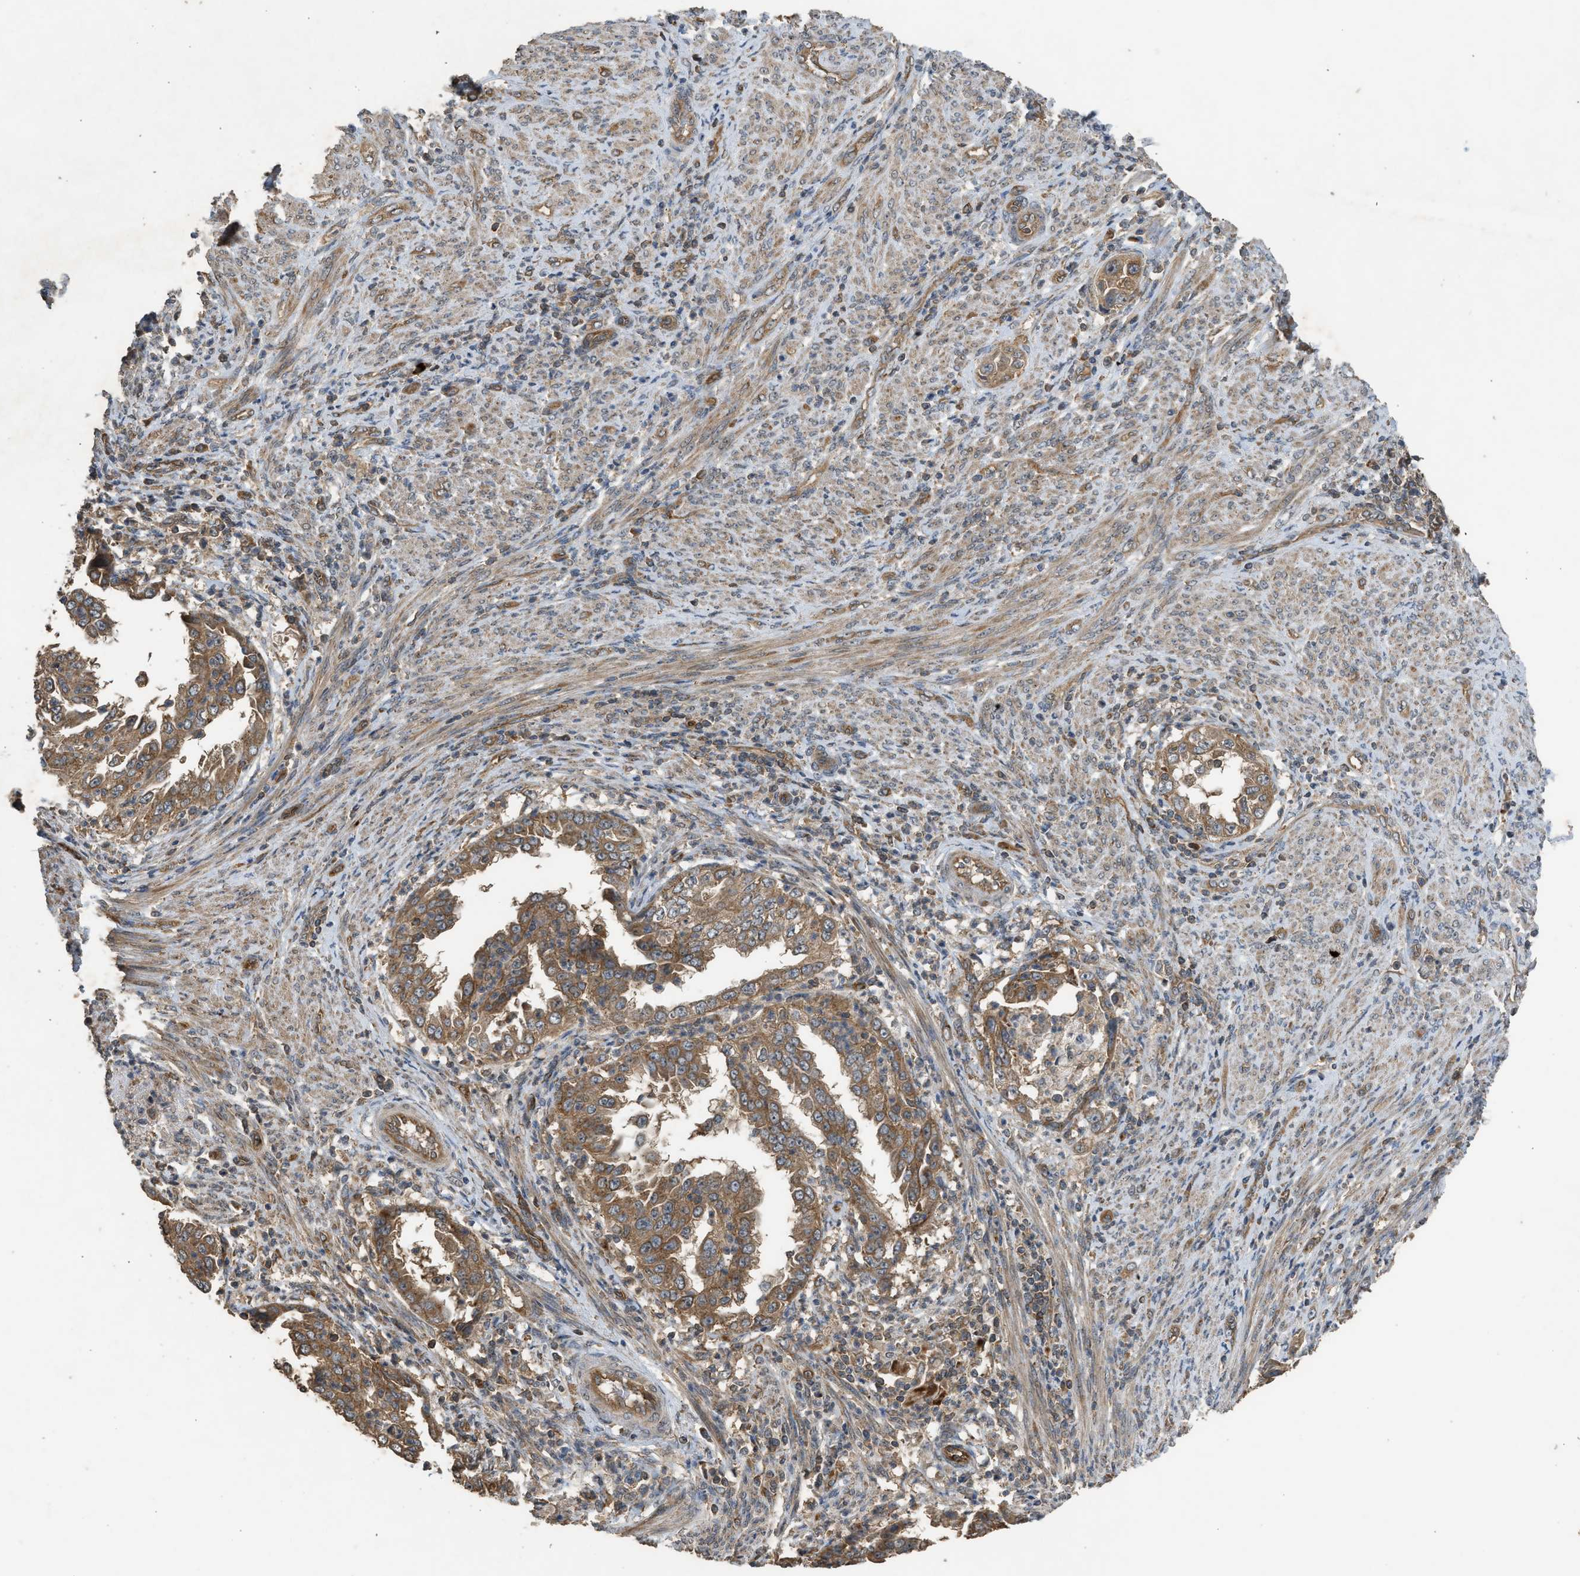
{"staining": {"intensity": "moderate", "quantity": ">75%", "location": "cytoplasmic/membranous"}, "tissue": "endometrial cancer", "cell_type": "Tumor cells", "image_type": "cancer", "snomed": [{"axis": "morphology", "description": "Adenocarcinoma, NOS"}, {"axis": "topography", "description": "Endometrium"}], "caption": "Adenocarcinoma (endometrial) tissue exhibits moderate cytoplasmic/membranous expression in about >75% of tumor cells", "gene": "HIP1R", "patient": {"sex": "female", "age": 85}}